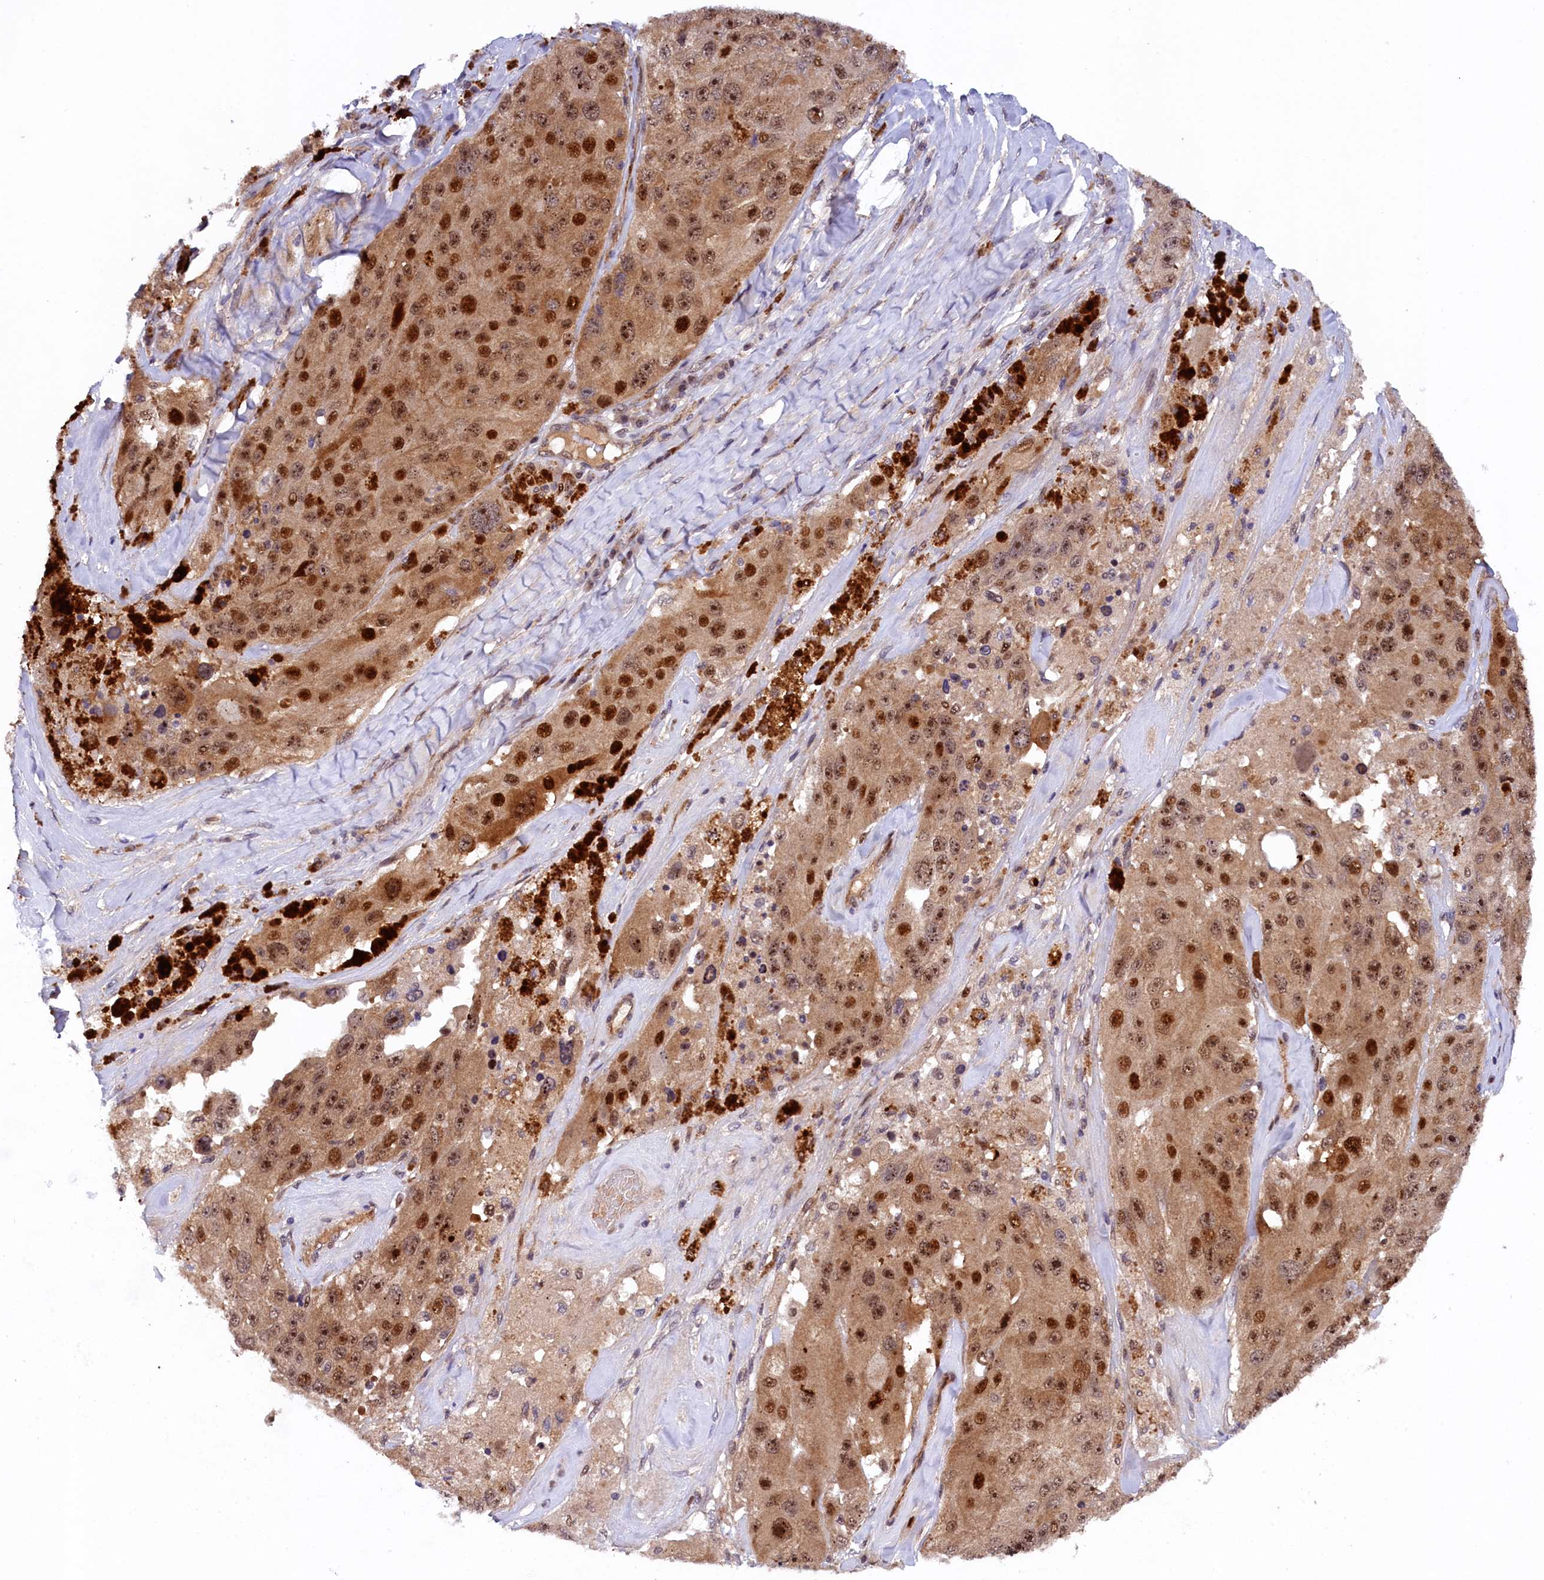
{"staining": {"intensity": "moderate", "quantity": ">75%", "location": "cytoplasmic/membranous,nuclear"}, "tissue": "melanoma", "cell_type": "Tumor cells", "image_type": "cancer", "snomed": [{"axis": "morphology", "description": "Malignant melanoma, Metastatic site"}, {"axis": "topography", "description": "Lymph node"}], "caption": "Malignant melanoma (metastatic site) tissue exhibits moderate cytoplasmic/membranous and nuclear positivity in about >75% of tumor cells, visualized by immunohistochemistry. (Stains: DAB in brown, nuclei in blue, Microscopy: brightfield microscopy at high magnification).", "gene": "ARL14EP", "patient": {"sex": "male", "age": 62}}